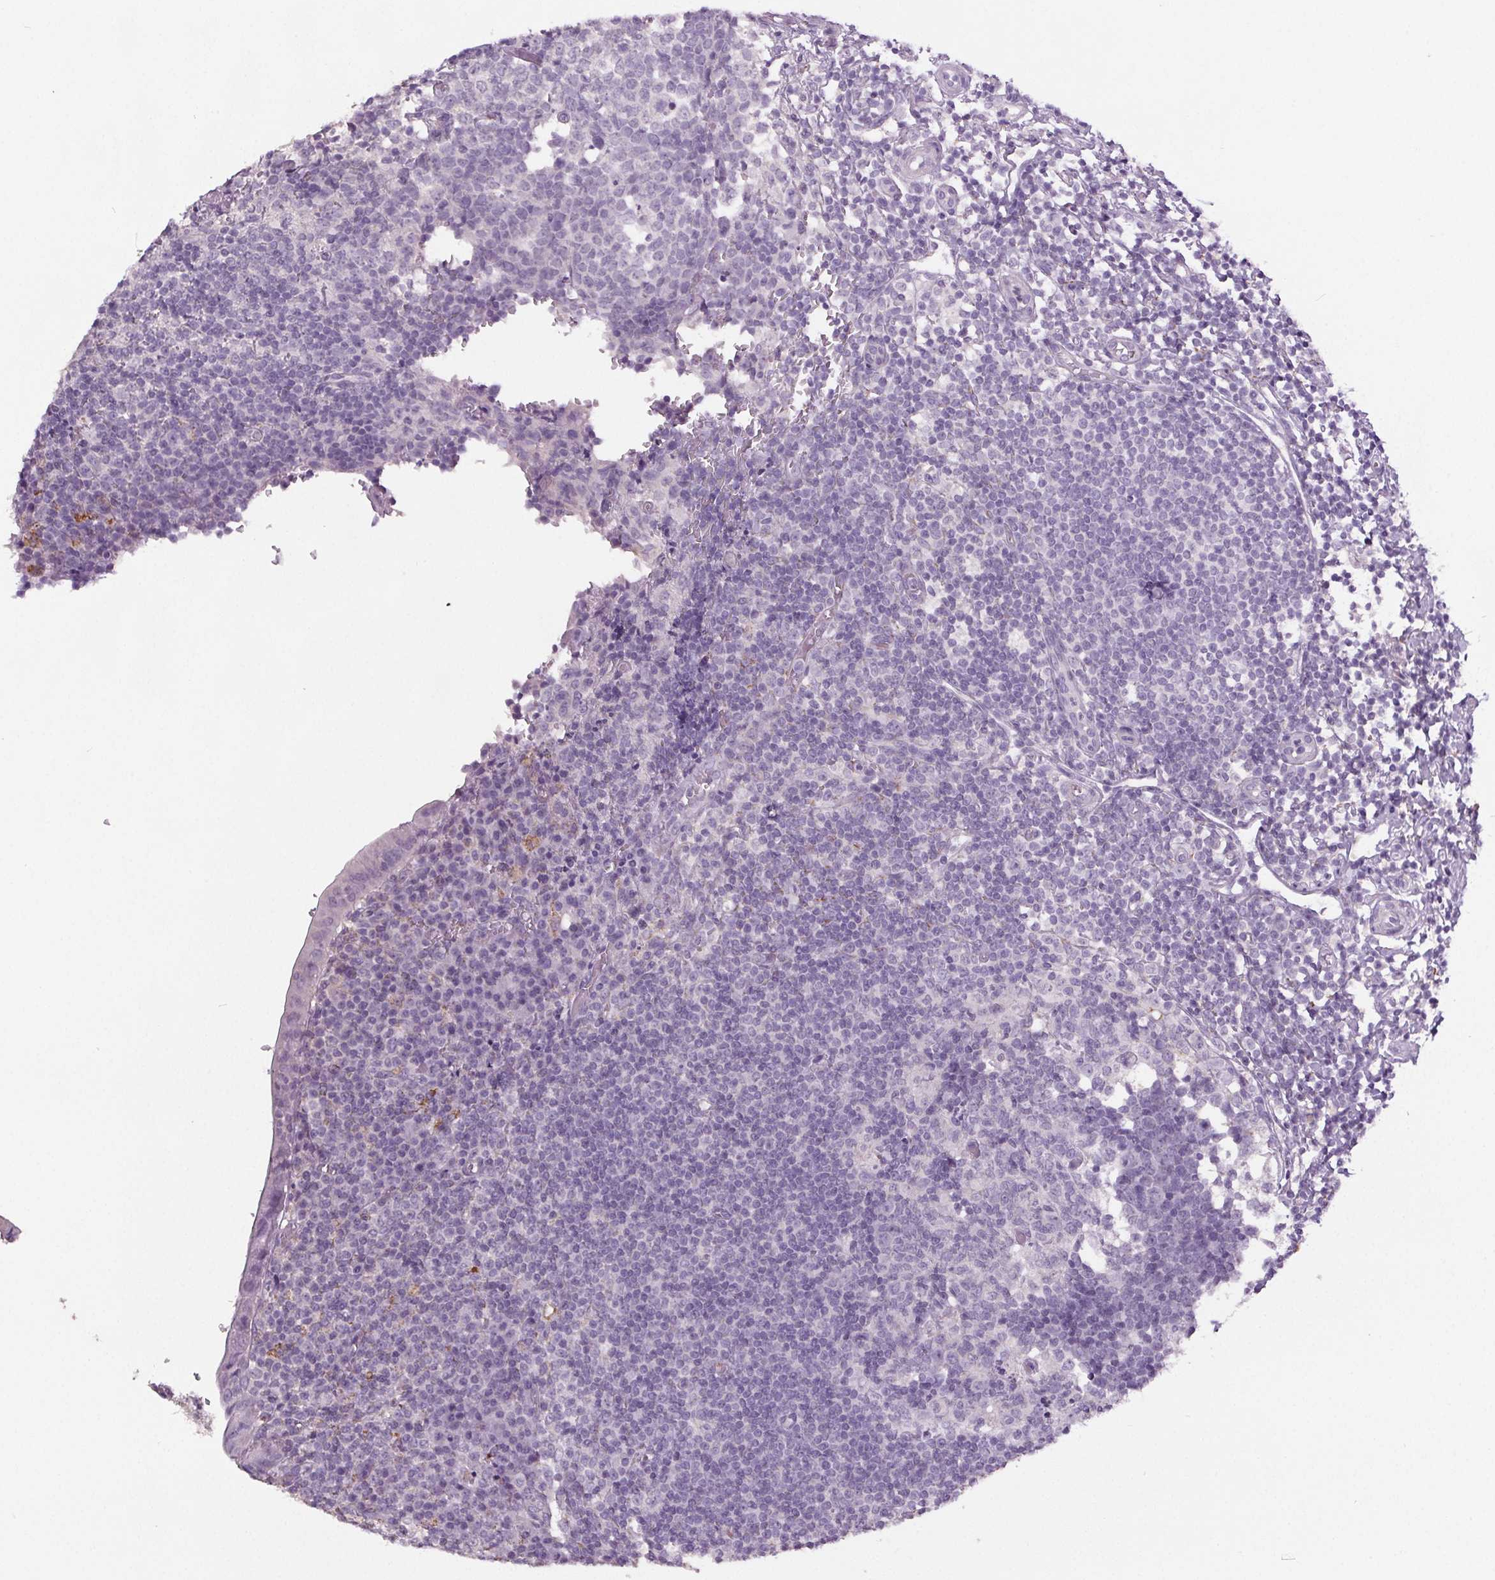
{"staining": {"intensity": "negative", "quantity": "none", "location": "none"}, "tissue": "appendix", "cell_type": "Glandular cells", "image_type": "normal", "snomed": [{"axis": "morphology", "description": "Normal tissue, NOS"}, {"axis": "topography", "description": "Appendix"}], "caption": "Appendix stained for a protein using immunohistochemistry (IHC) reveals no positivity glandular cells.", "gene": "GPIHBP1", "patient": {"sex": "male", "age": 18}}